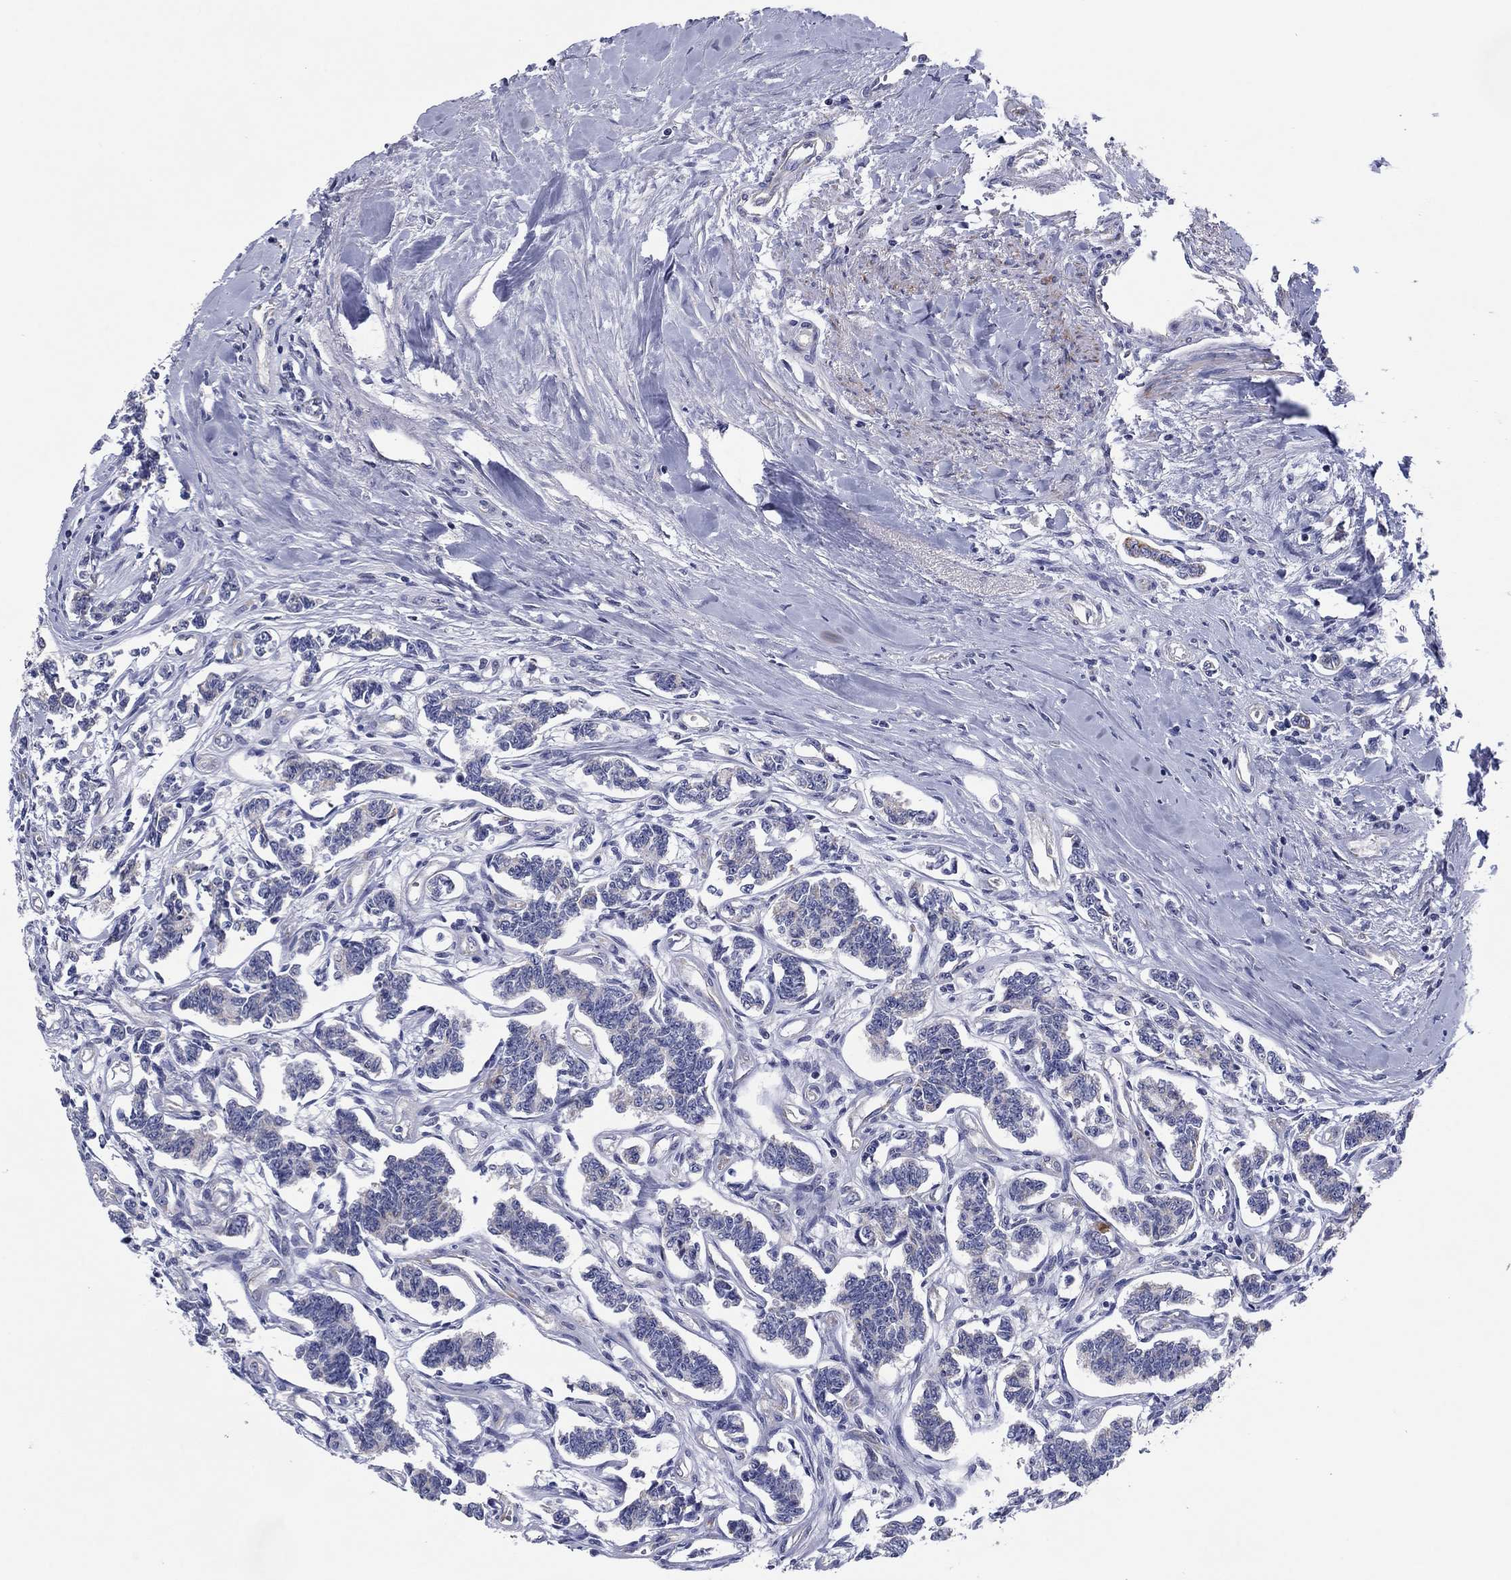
{"staining": {"intensity": "negative", "quantity": "none", "location": "none"}, "tissue": "carcinoid", "cell_type": "Tumor cells", "image_type": "cancer", "snomed": [{"axis": "morphology", "description": "Carcinoid, malignant, NOS"}, {"axis": "topography", "description": "Kidney"}], "caption": "Photomicrograph shows no significant protein staining in tumor cells of malignant carcinoid.", "gene": "MGST3", "patient": {"sex": "female", "age": 41}}